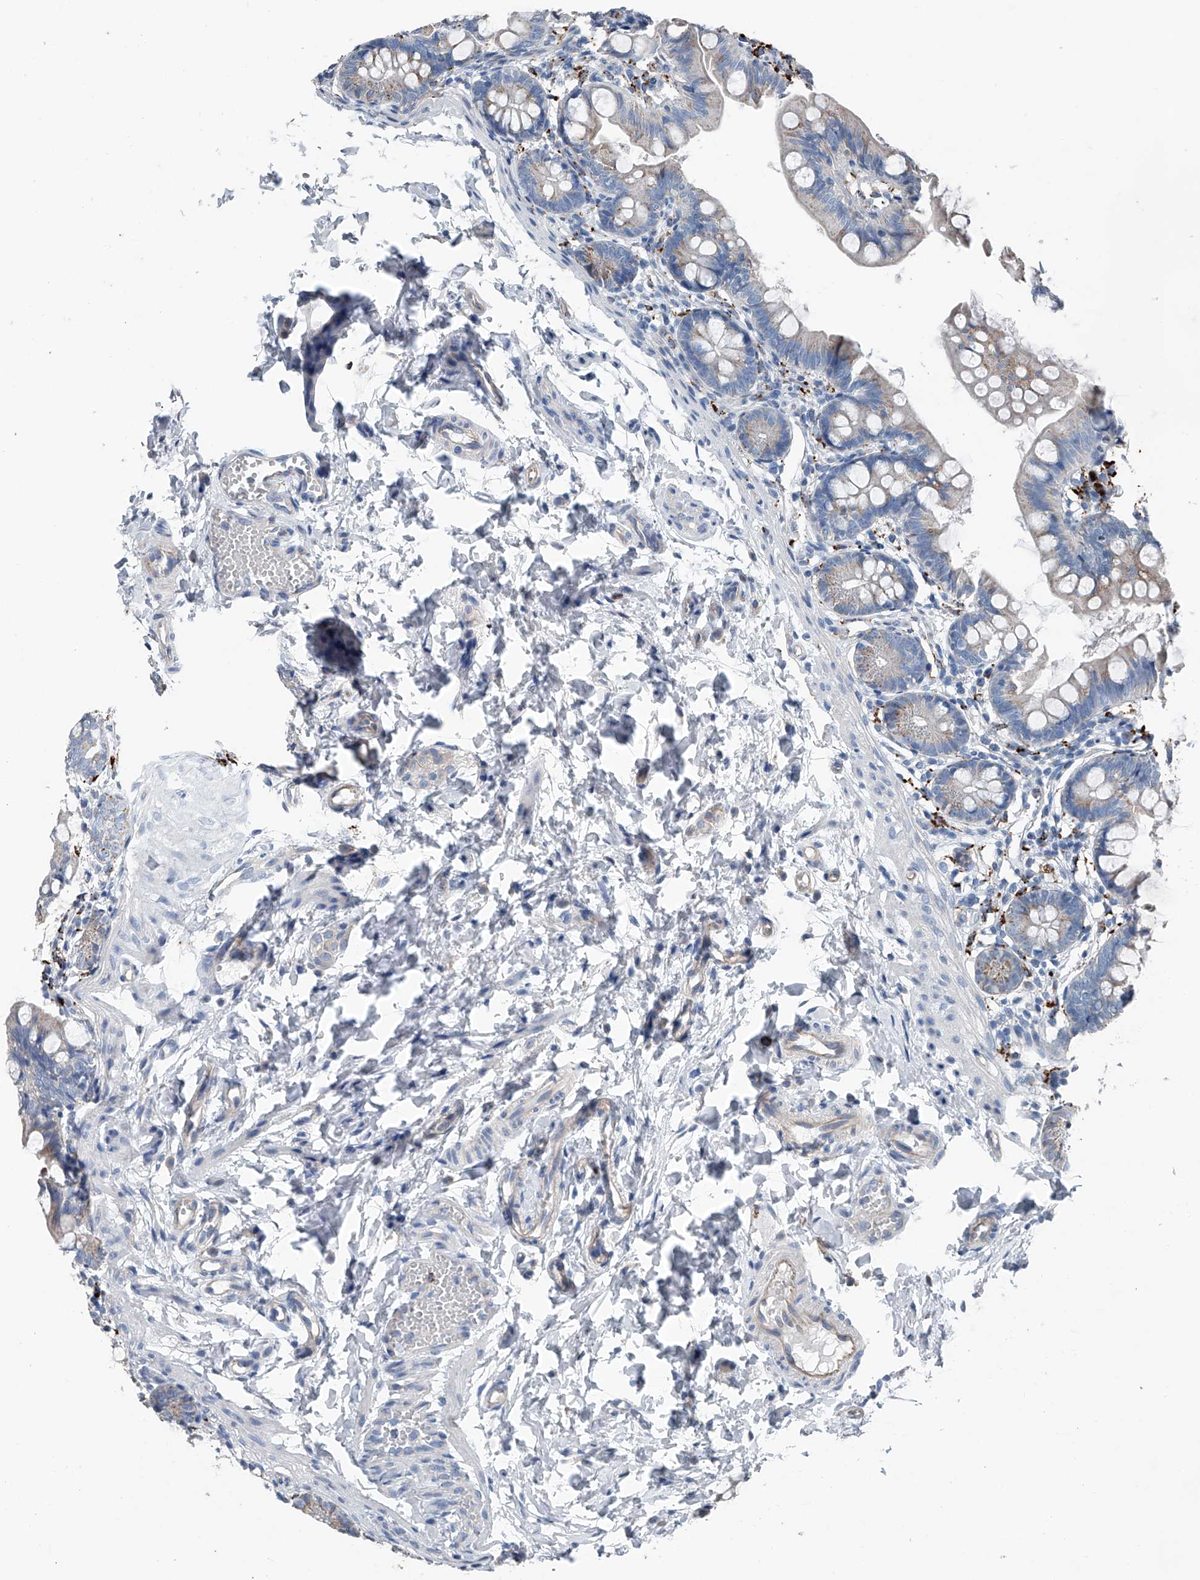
{"staining": {"intensity": "weak", "quantity": "<25%", "location": "cytoplasmic/membranous"}, "tissue": "small intestine", "cell_type": "Glandular cells", "image_type": "normal", "snomed": [{"axis": "morphology", "description": "Normal tissue, NOS"}, {"axis": "topography", "description": "Small intestine"}], "caption": "There is no significant staining in glandular cells of small intestine. (DAB IHC with hematoxylin counter stain).", "gene": "ZNF772", "patient": {"sex": "male", "age": 7}}